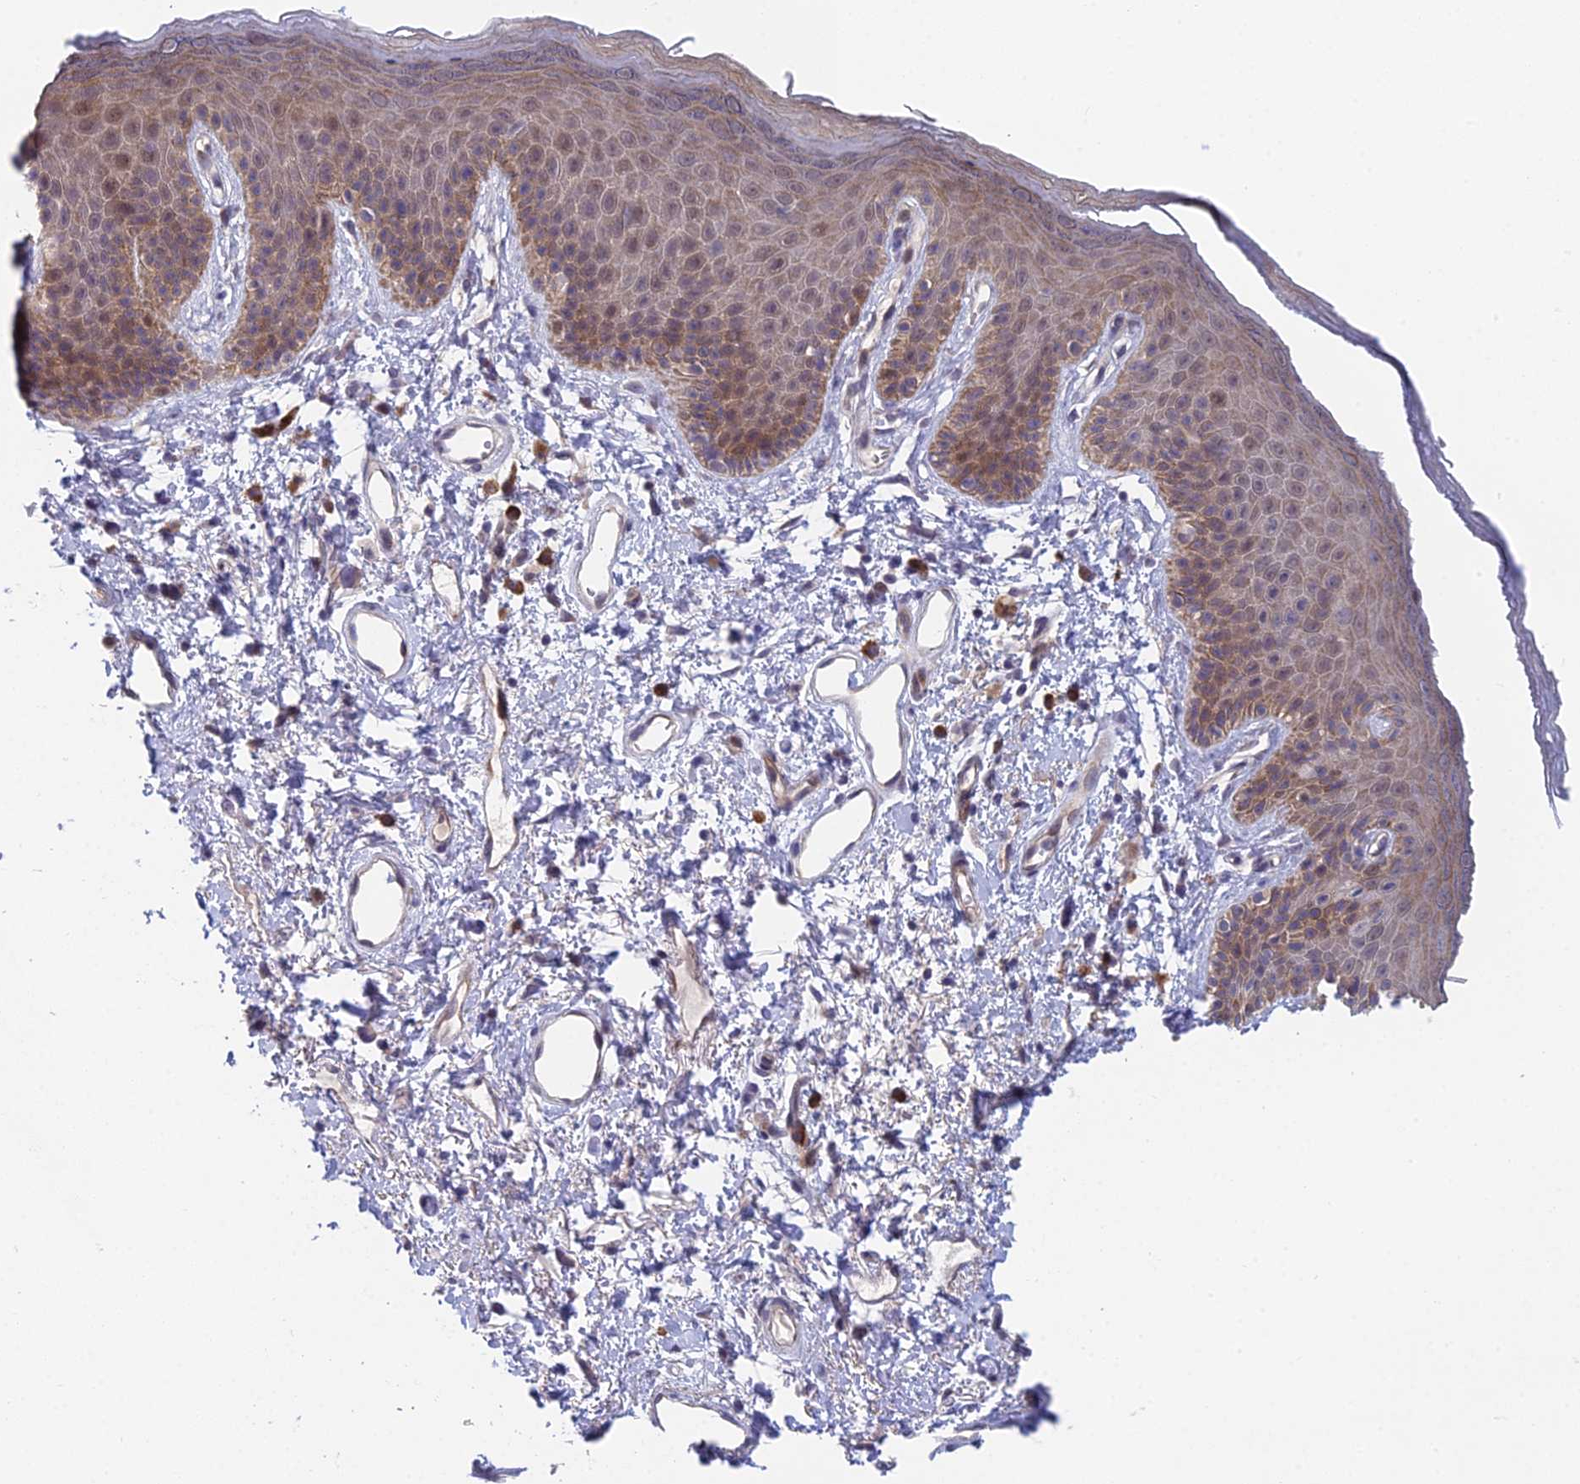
{"staining": {"intensity": "moderate", "quantity": "25%-75%", "location": "cytoplasmic/membranous,nuclear"}, "tissue": "skin", "cell_type": "Epidermal cells", "image_type": "normal", "snomed": [{"axis": "morphology", "description": "Normal tissue, NOS"}, {"axis": "topography", "description": "Anal"}], "caption": "Immunohistochemistry photomicrograph of benign skin stained for a protein (brown), which reveals medium levels of moderate cytoplasmic/membranous,nuclear staining in approximately 25%-75% of epidermal cells.", "gene": "PPP1R26", "patient": {"sex": "female", "age": 46}}